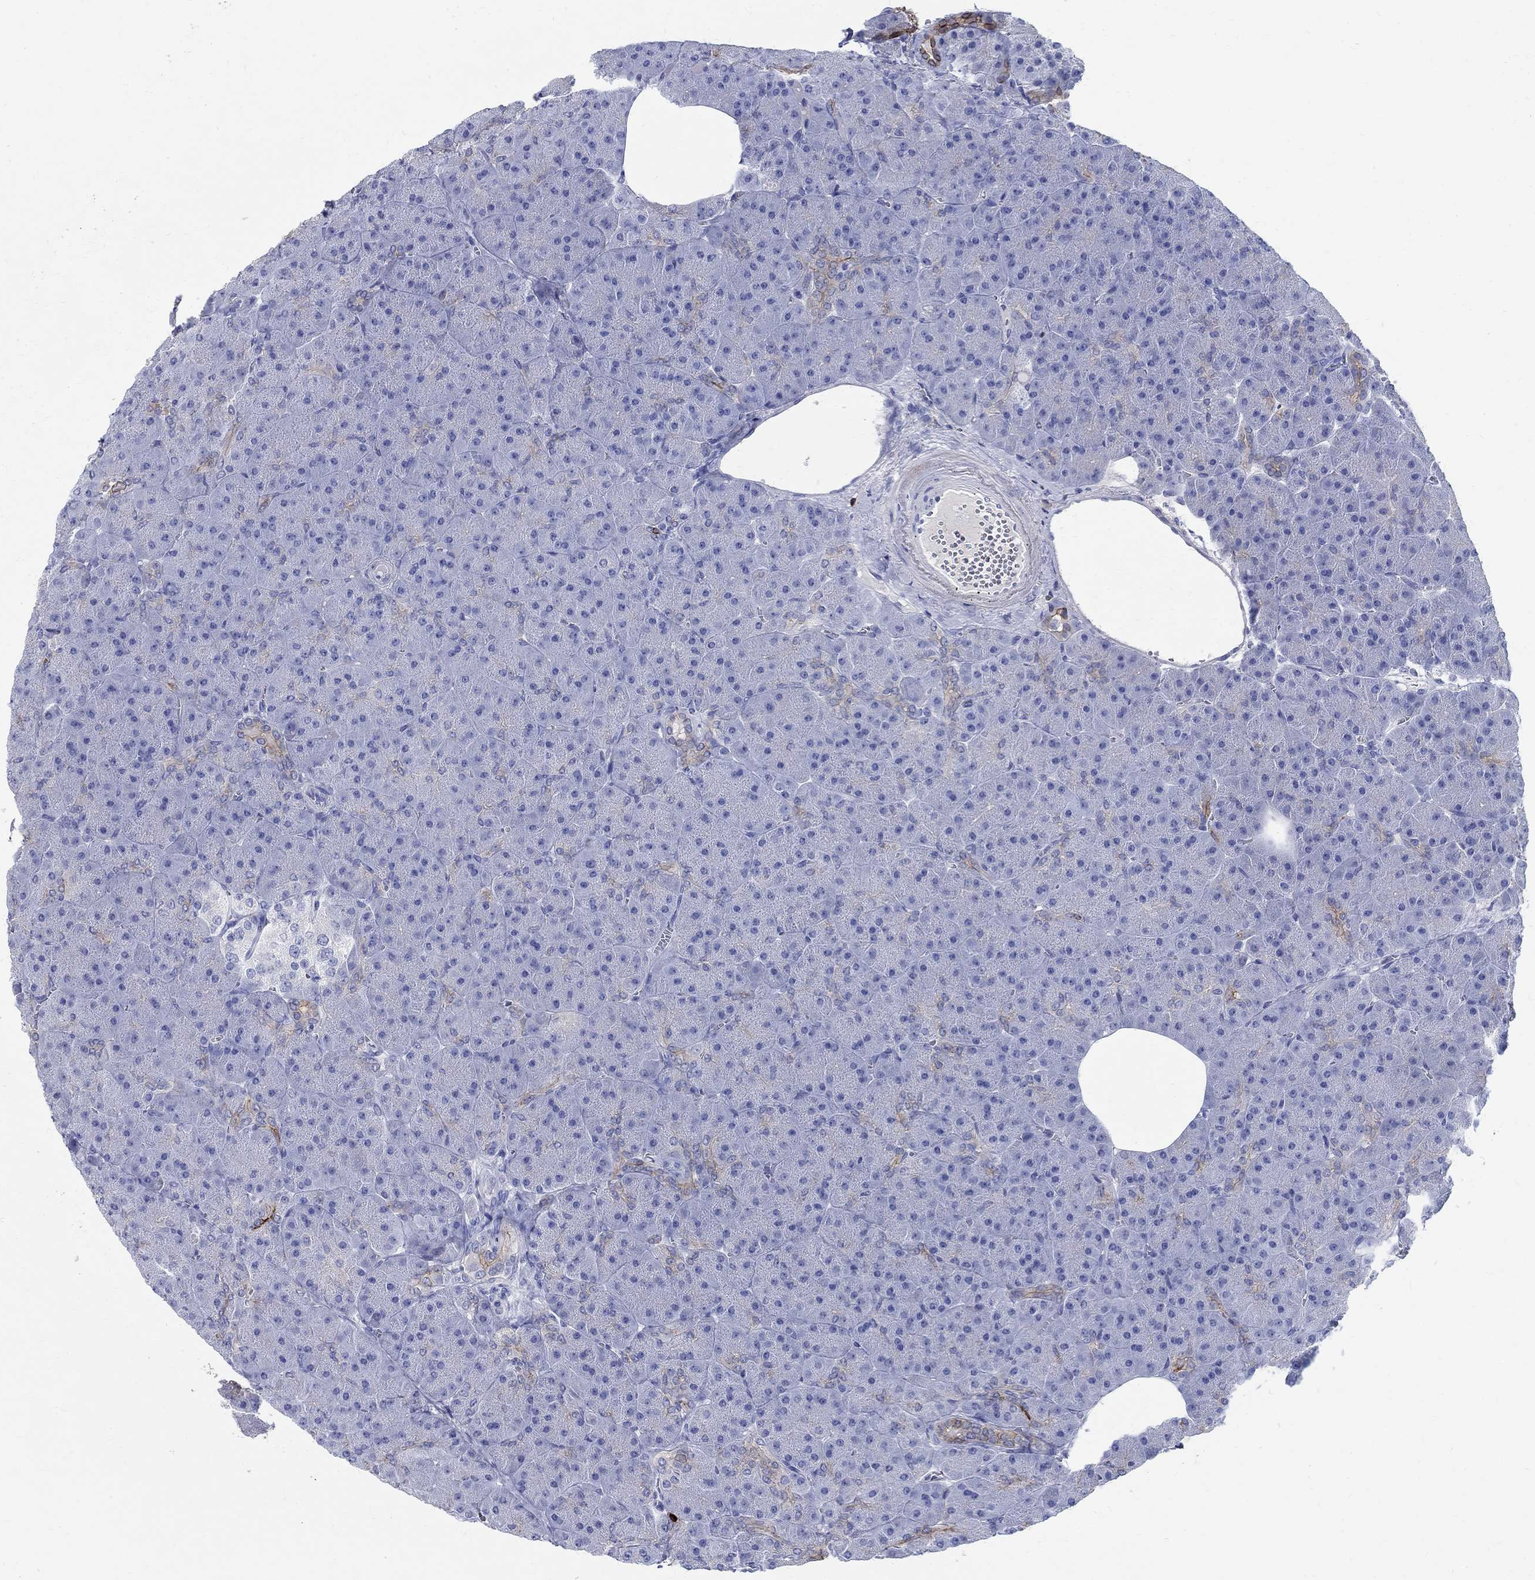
{"staining": {"intensity": "moderate", "quantity": "<25%", "location": "cytoplasmic/membranous"}, "tissue": "pancreas", "cell_type": "Exocrine glandular cells", "image_type": "normal", "snomed": [{"axis": "morphology", "description": "Normal tissue, NOS"}, {"axis": "topography", "description": "Pancreas"}], "caption": "Immunohistochemistry micrograph of unremarkable pancreas stained for a protein (brown), which exhibits low levels of moderate cytoplasmic/membranous positivity in about <25% of exocrine glandular cells.", "gene": "SOX2", "patient": {"sex": "male", "age": 61}}